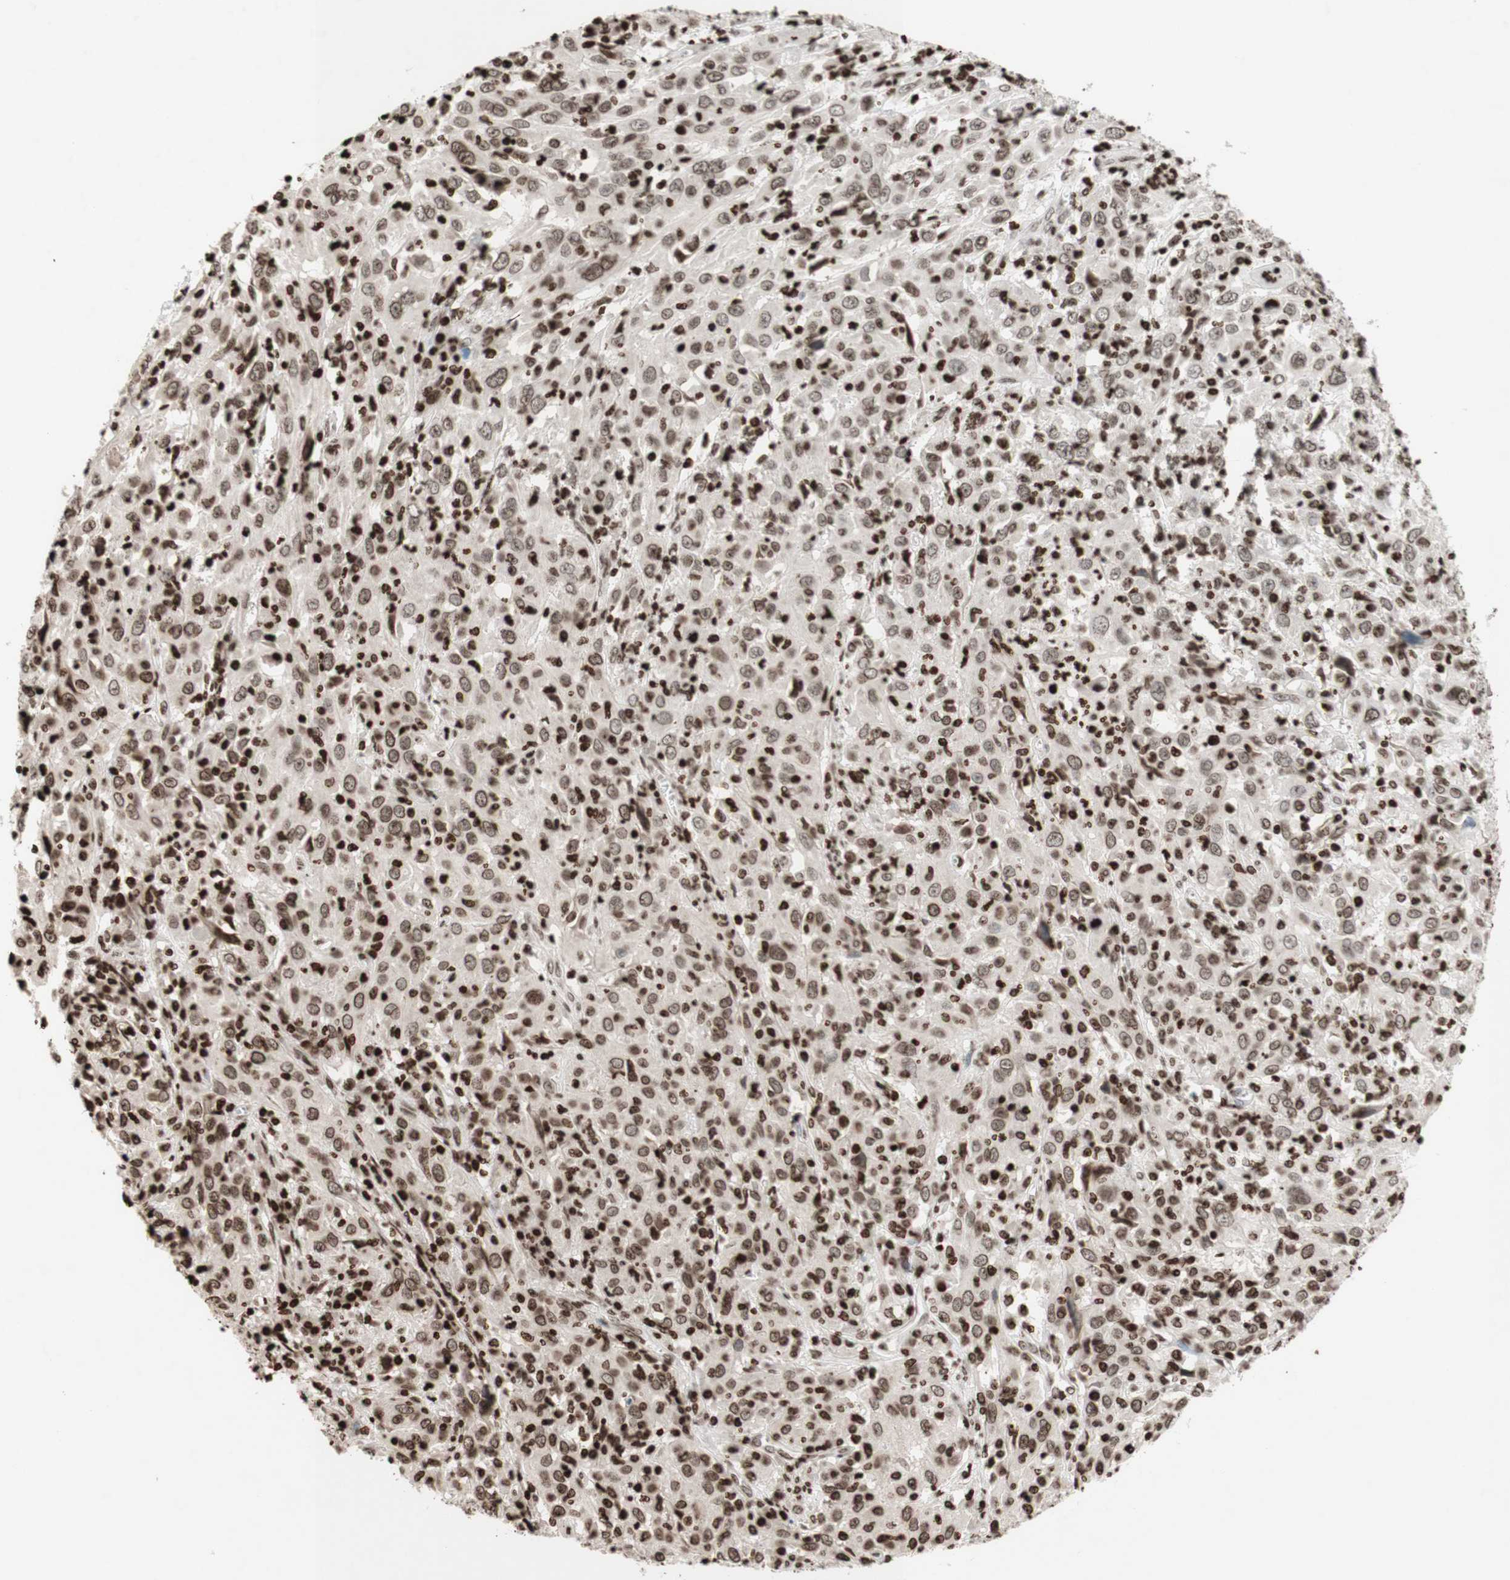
{"staining": {"intensity": "moderate", "quantity": ">75%", "location": "nuclear"}, "tissue": "cervical cancer", "cell_type": "Tumor cells", "image_type": "cancer", "snomed": [{"axis": "morphology", "description": "Squamous cell carcinoma, NOS"}, {"axis": "topography", "description": "Cervix"}], "caption": "High-magnification brightfield microscopy of cervical squamous cell carcinoma stained with DAB (3,3'-diaminobenzidine) (brown) and counterstained with hematoxylin (blue). tumor cells exhibit moderate nuclear positivity is appreciated in approximately>75% of cells.", "gene": "NCOA3", "patient": {"sex": "female", "age": 46}}